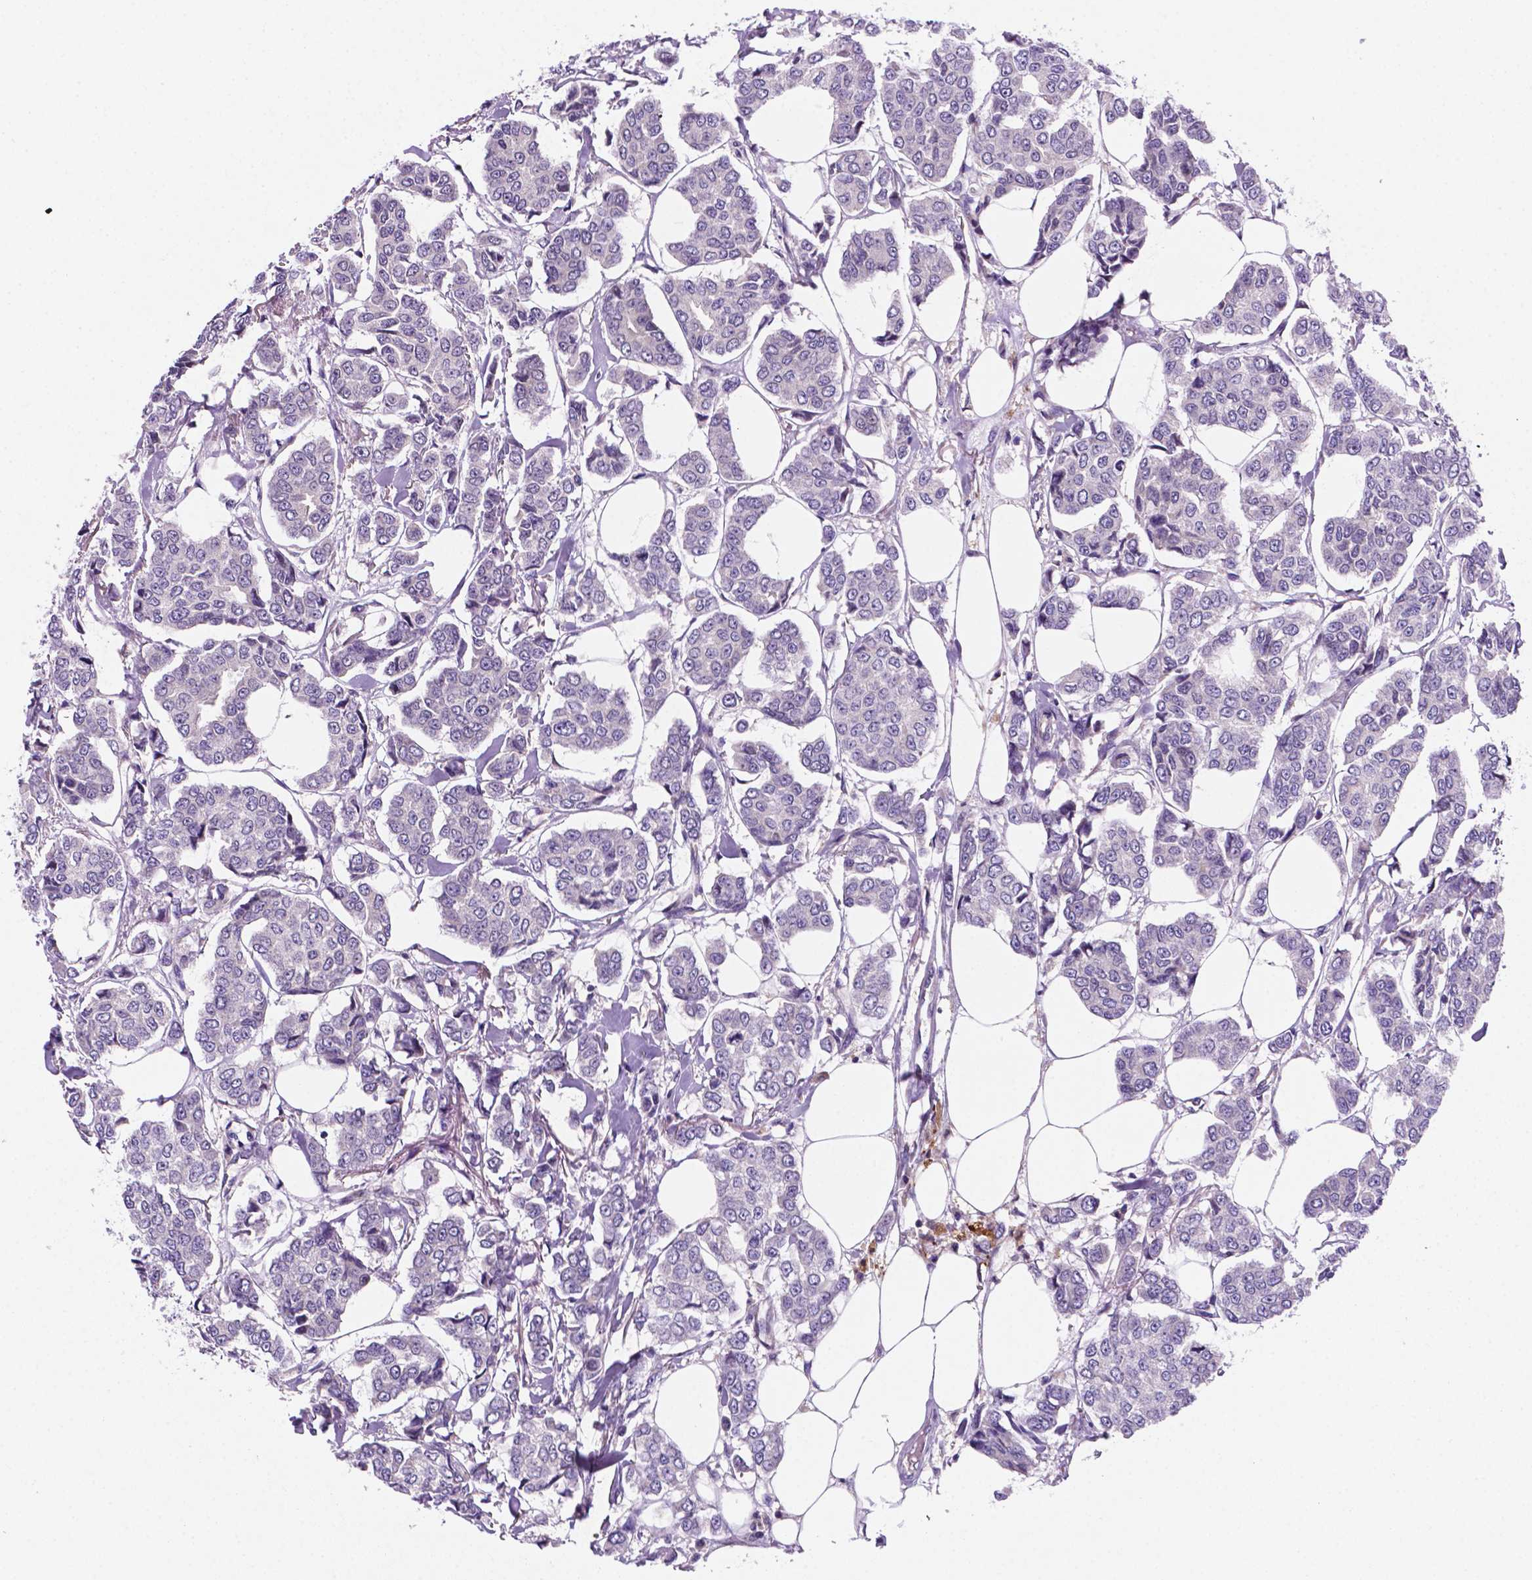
{"staining": {"intensity": "negative", "quantity": "none", "location": "none"}, "tissue": "breast cancer", "cell_type": "Tumor cells", "image_type": "cancer", "snomed": [{"axis": "morphology", "description": "Duct carcinoma"}, {"axis": "topography", "description": "Breast"}], "caption": "High power microscopy photomicrograph of an immunohistochemistry photomicrograph of breast infiltrating ductal carcinoma, revealing no significant staining in tumor cells.", "gene": "TM4SF20", "patient": {"sex": "female", "age": 94}}